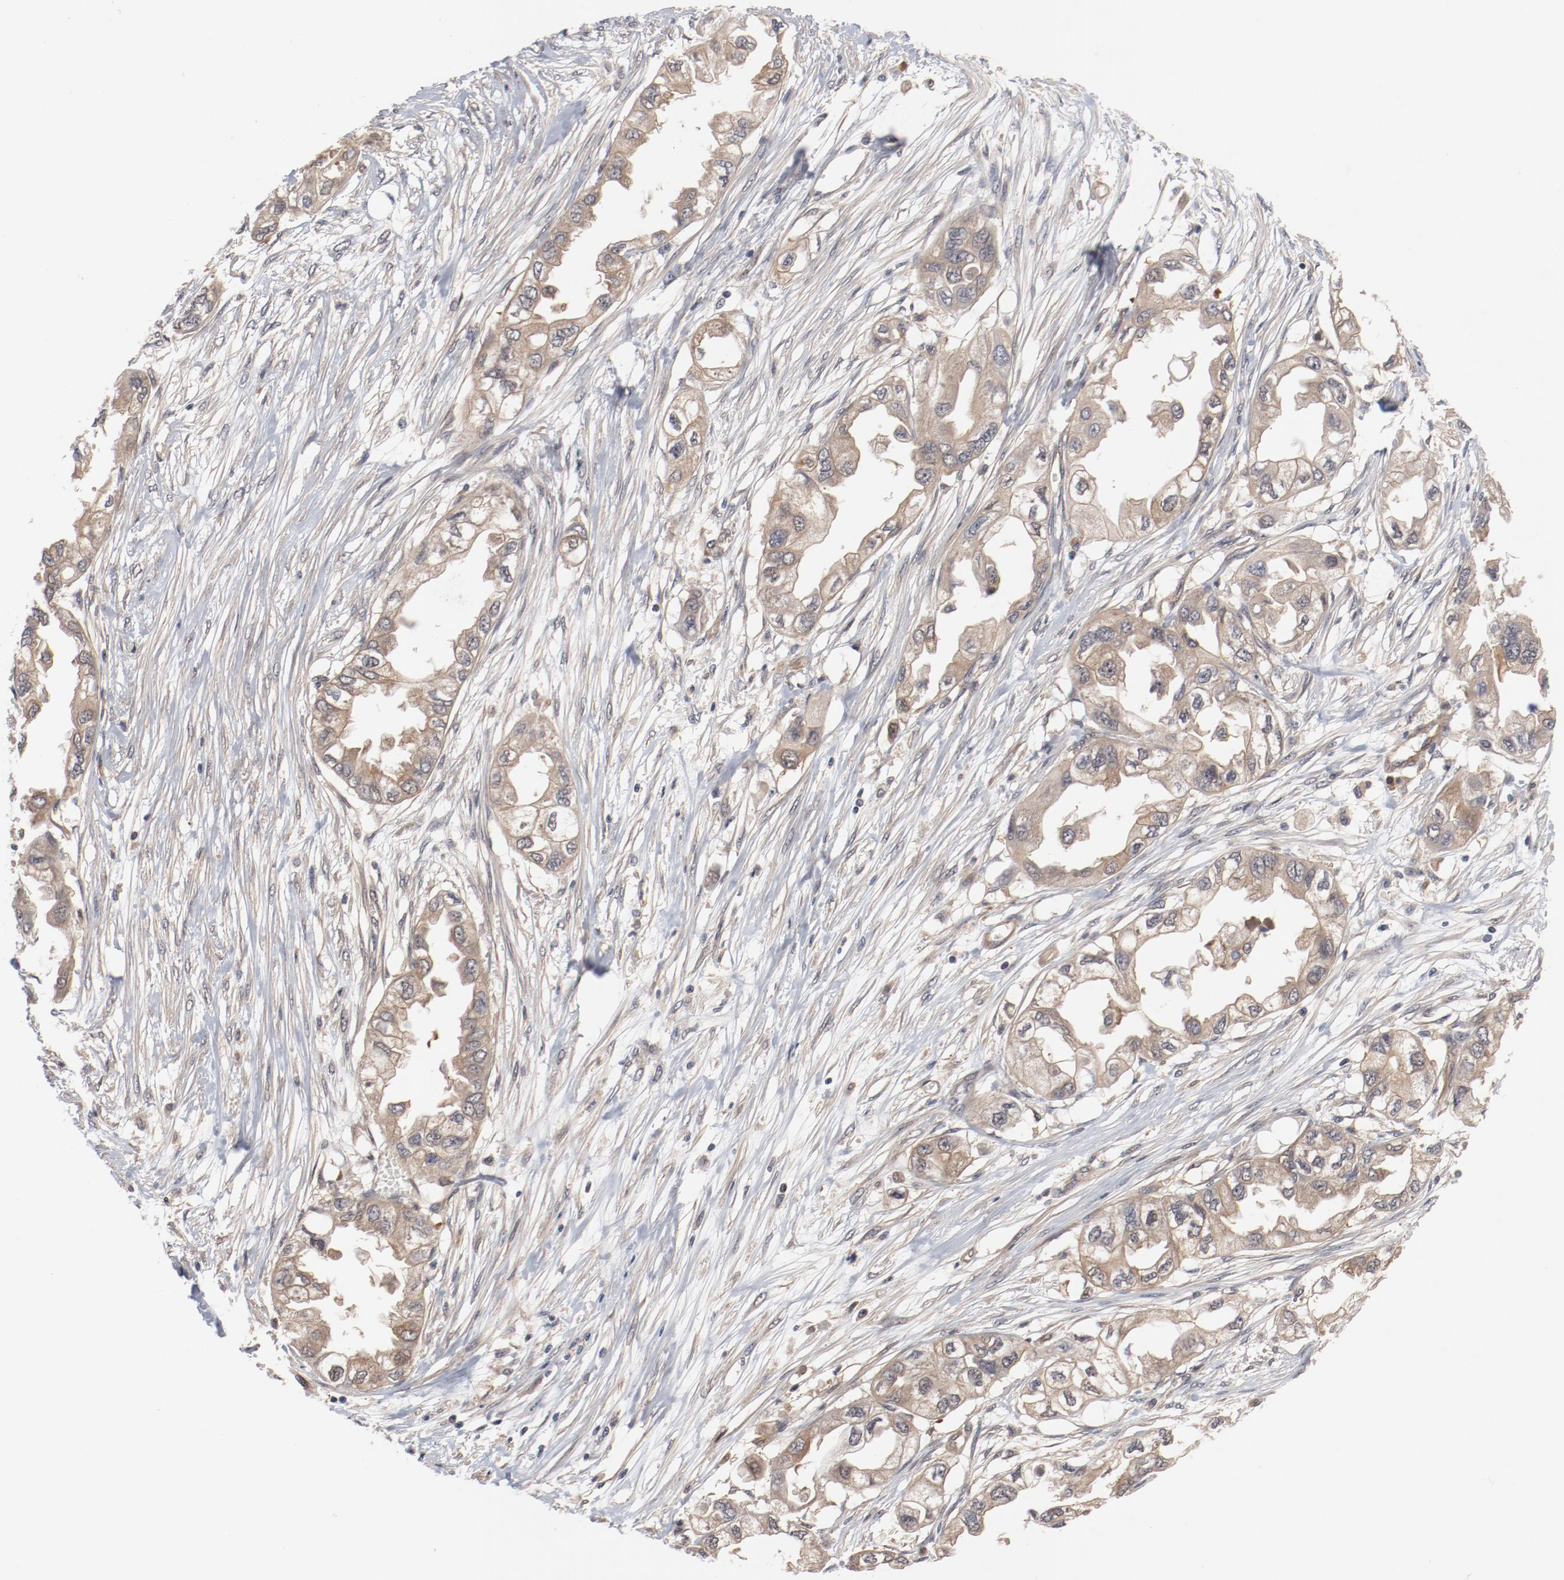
{"staining": {"intensity": "weak", "quantity": "25%-75%", "location": "cytoplasmic/membranous"}, "tissue": "endometrial cancer", "cell_type": "Tumor cells", "image_type": "cancer", "snomed": [{"axis": "morphology", "description": "Adenocarcinoma, NOS"}, {"axis": "topography", "description": "Endometrium"}], "caption": "Endometrial cancer (adenocarcinoma) stained for a protein exhibits weak cytoplasmic/membranous positivity in tumor cells. The protein of interest is shown in brown color, while the nuclei are stained blue.", "gene": "PITPNM2", "patient": {"sex": "female", "age": 67}}